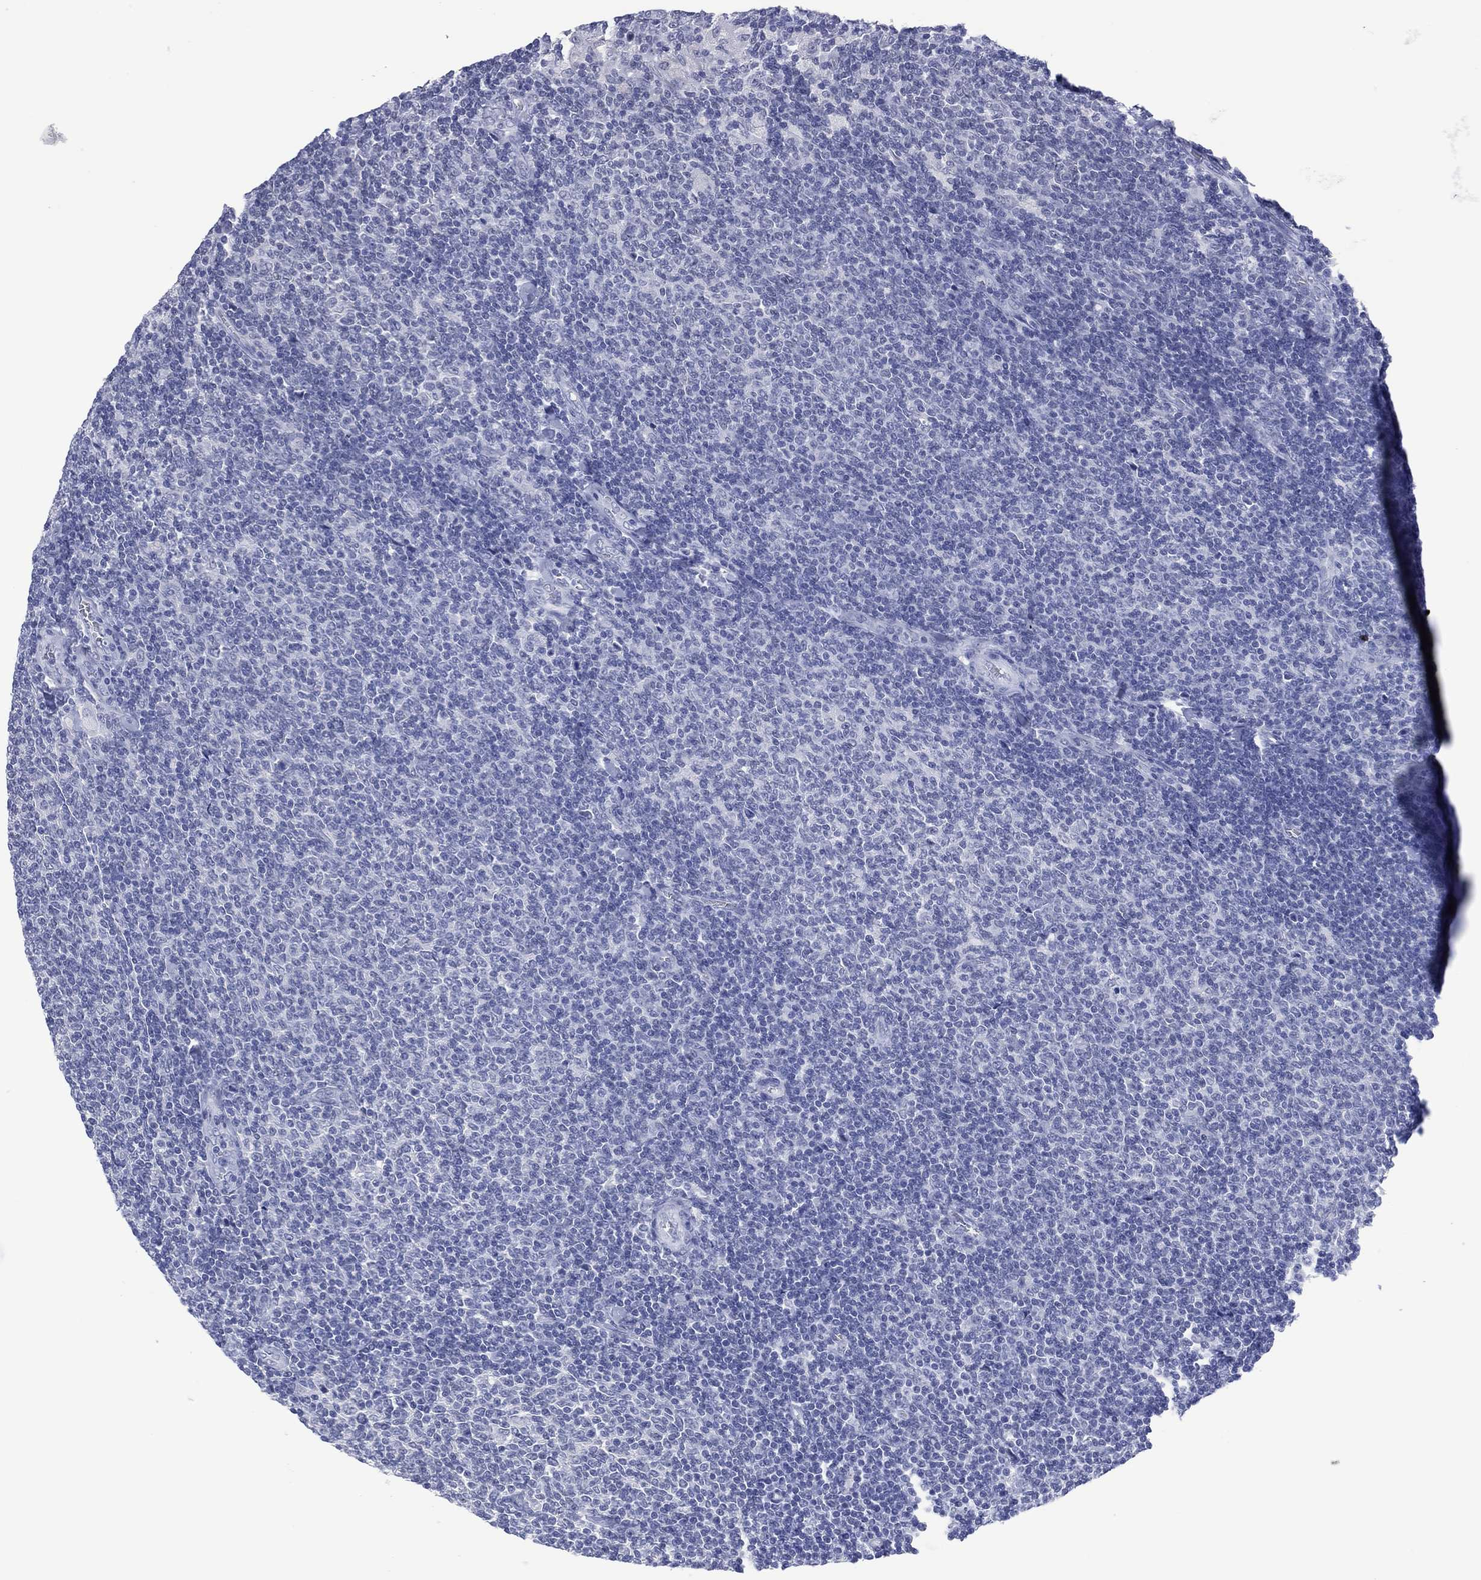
{"staining": {"intensity": "negative", "quantity": "none", "location": "none"}, "tissue": "lymphoma", "cell_type": "Tumor cells", "image_type": "cancer", "snomed": [{"axis": "morphology", "description": "Malignant lymphoma, non-Hodgkin's type, Low grade"}, {"axis": "topography", "description": "Lymph node"}], "caption": "Micrograph shows no protein positivity in tumor cells of lymphoma tissue.", "gene": "UTF1", "patient": {"sex": "male", "age": 52}}